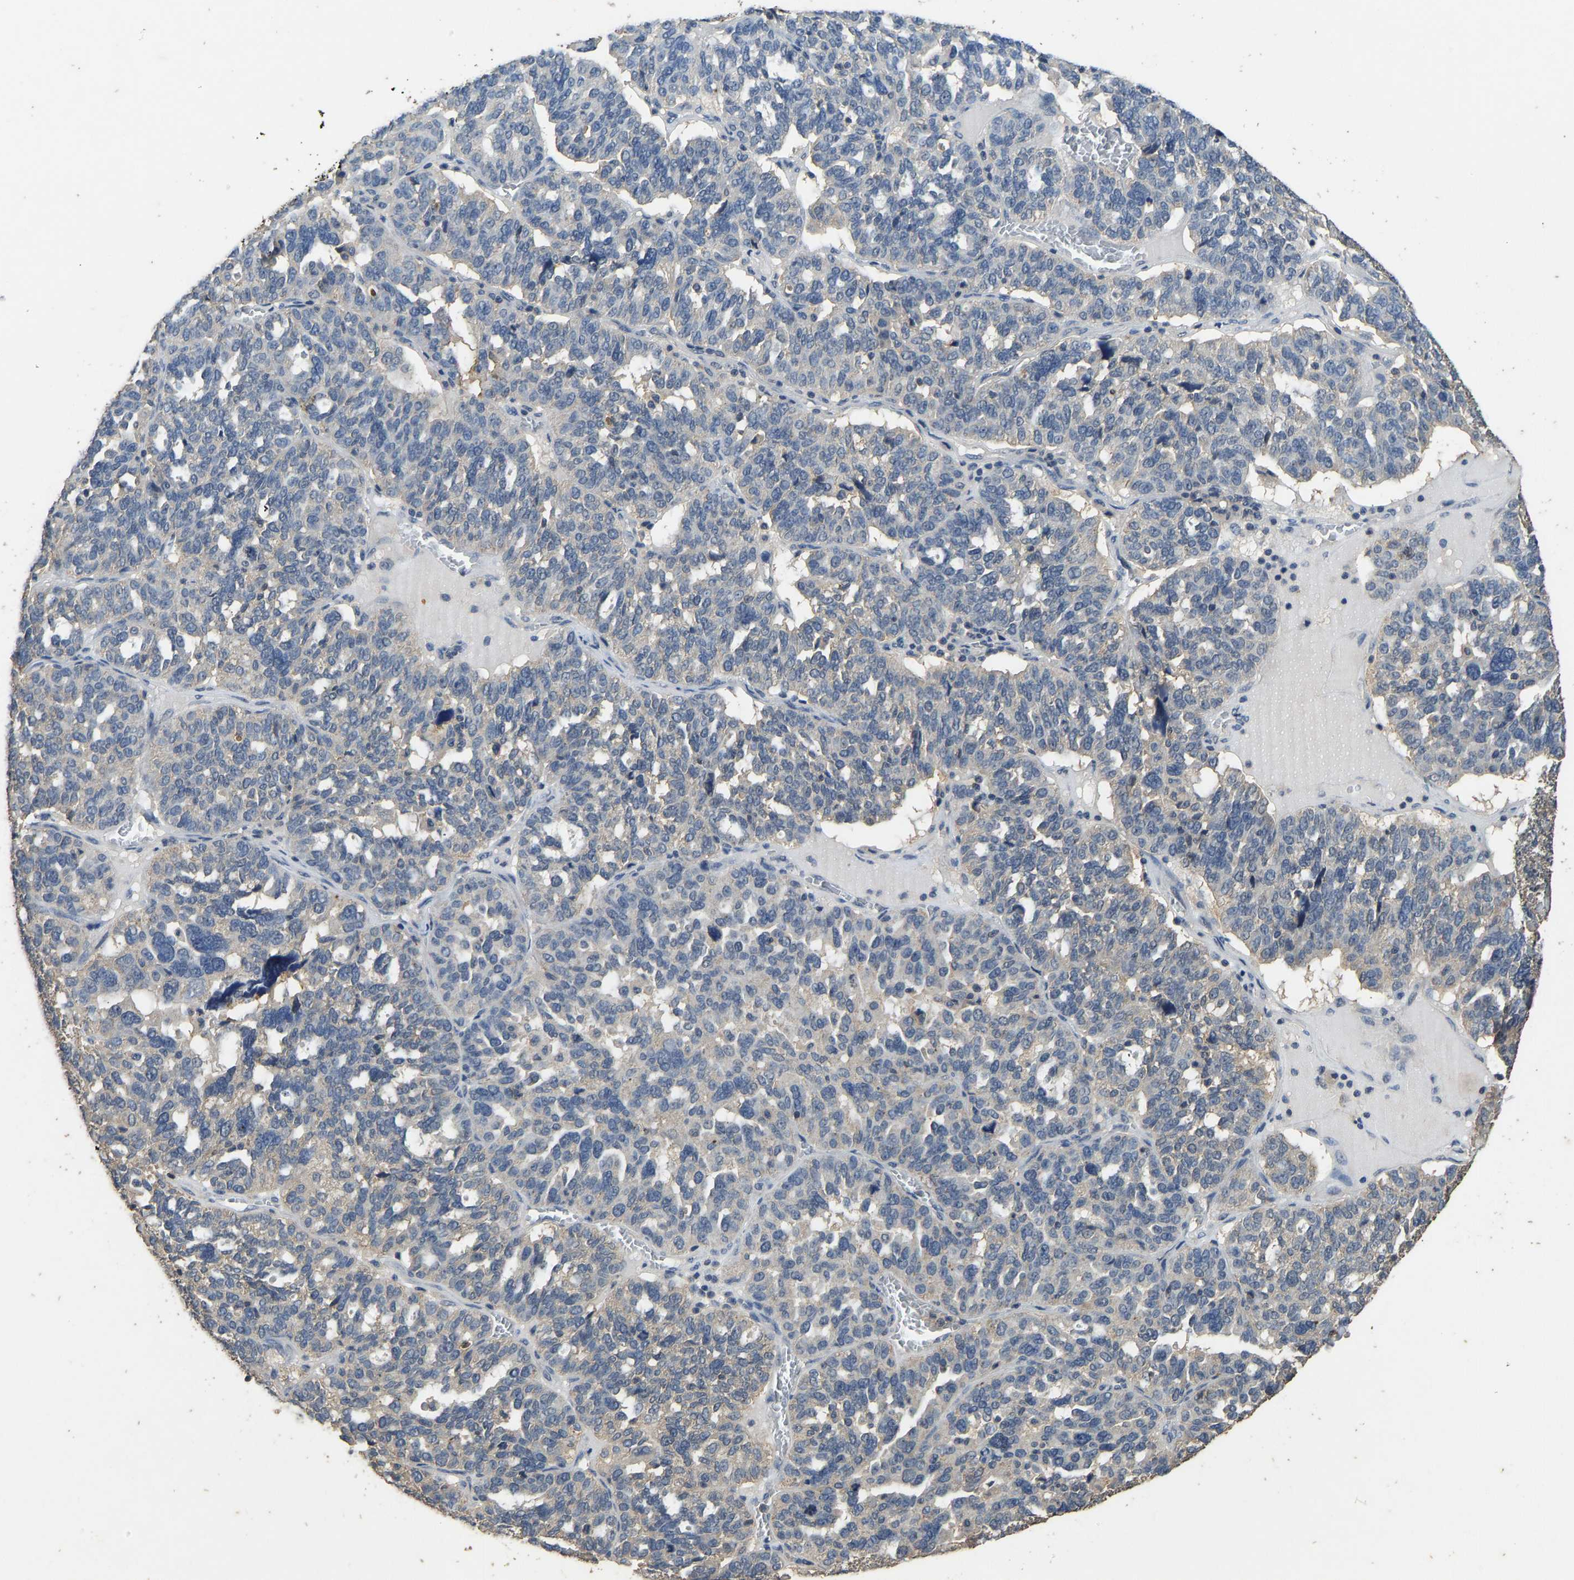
{"staining": {"intensity": "negative", "quantity": "none", "location": "none"}, "tissue": "ovarian cancer", "cell_type": "Tumor cells", "image_type": "cancer", "snomed": [{"axis": "morphology", "description": "Cystadenocarcinoma, serous, NOS"}, {"axis": "topography", "description": "Ovary"}], "caption": "This is an immunohistochemistry image of human ovarian cancer (serous cystadenocarcinoma). There is no positivity in tumor cells.", "gene": "CIDEC", "patient": {"sex": "female", "age": 59}}